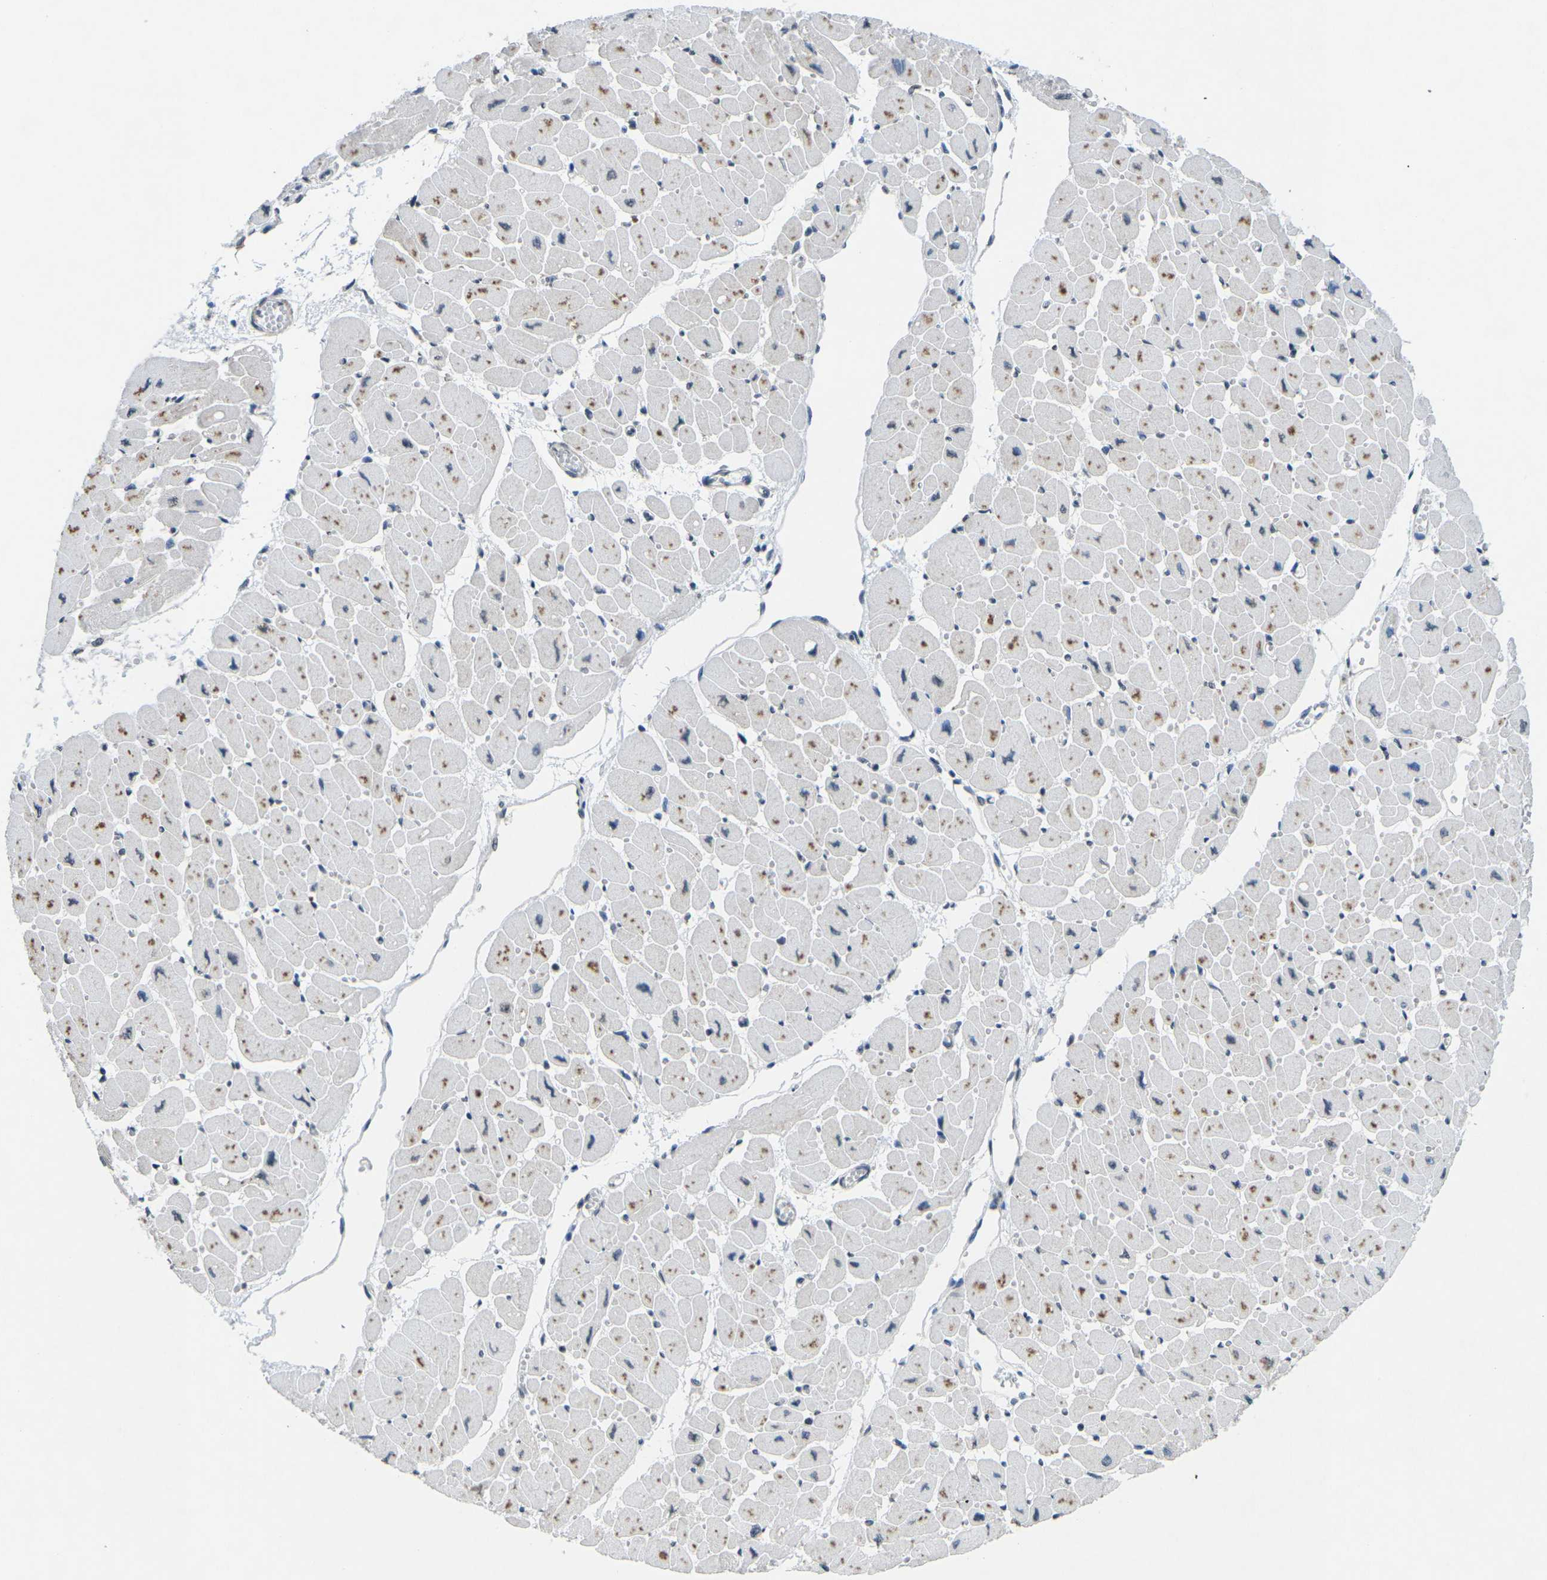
{"staining": {"intensity": "moderate", "quantity": "<25%", "location": "cytoplasmic/membranous"}, "tissue": "heart muscle", "cell_type": "Cardiomyocytes", "image_type": "normal", "snomed": [{"axis": "morphology", "description": "Normal tissue, NOS"}, {"axis": "topography", "description": "Heart"}], "caption": "DAB immunohistochemical staining of normal human heart muscle shows moderate cytoplasmic/membranous protein positivity in about <25% of cardiomyocytes.", "gene": "TFR2", "patient": {"sex": "female", "age": 54}}